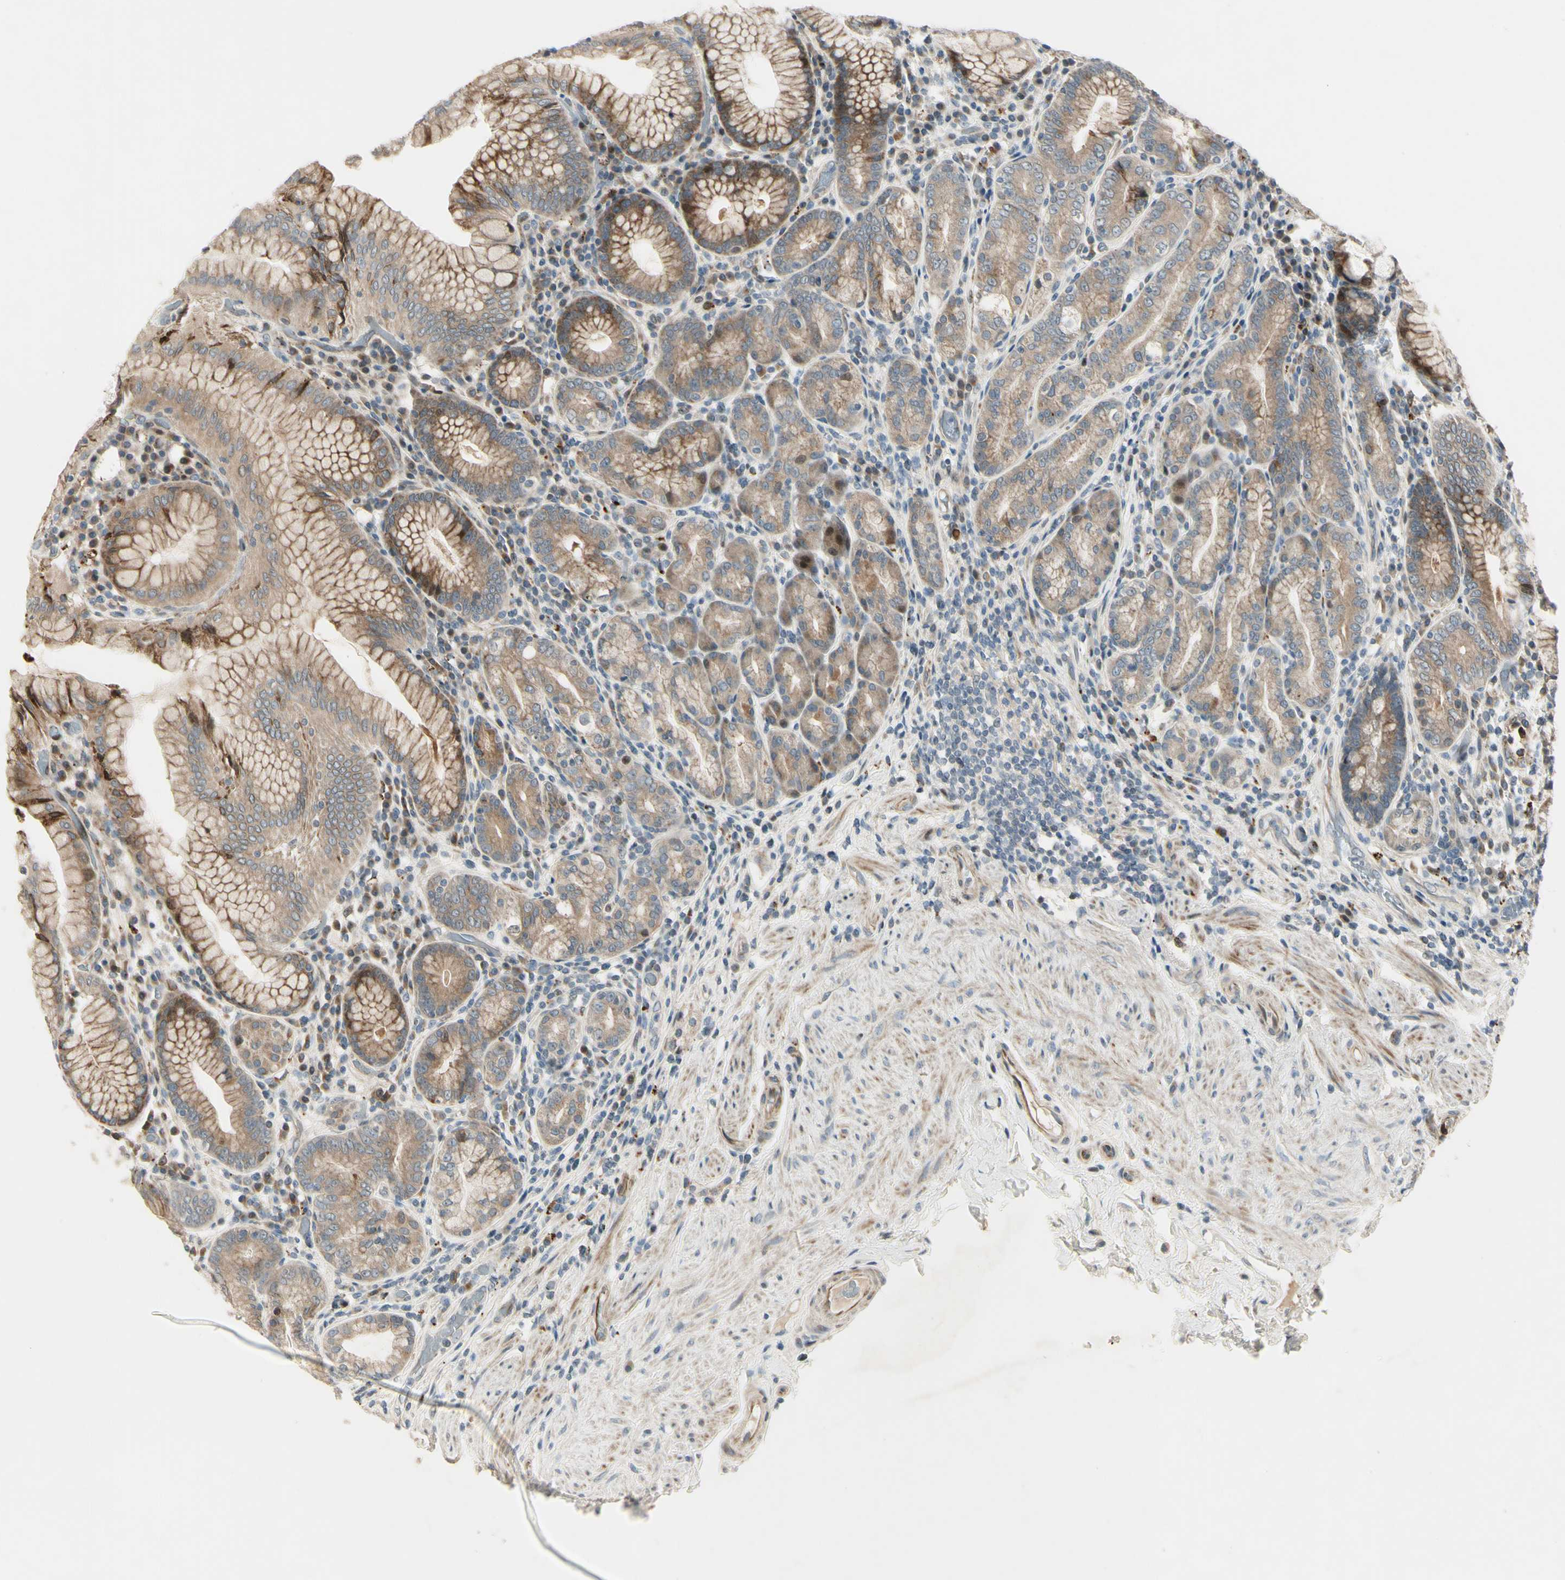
{"staining": {"intensity": "moderate", "quantity": ">75%", "location": "cytoplasmic/membranous"}, "tissue": "stomach", "cell_type": "Glandular cells", "image_type": "normal", "snomed": [{"axis": "morphology", "description": "Normal tissue, NOS"}, {"axis": "topography", "description": "Stomach, lower"}], "caption": "Stomach stained for a protein exhibits moderate cytoplasmic/membranous positivity in glandular cells. The staining is performed using DAB brown chromogen to label protein expression. The nuclei are counter-stained blue using hematoxylin.", "gene": "NDFIP1", "patient": {"sex": "female", "age": 76}}